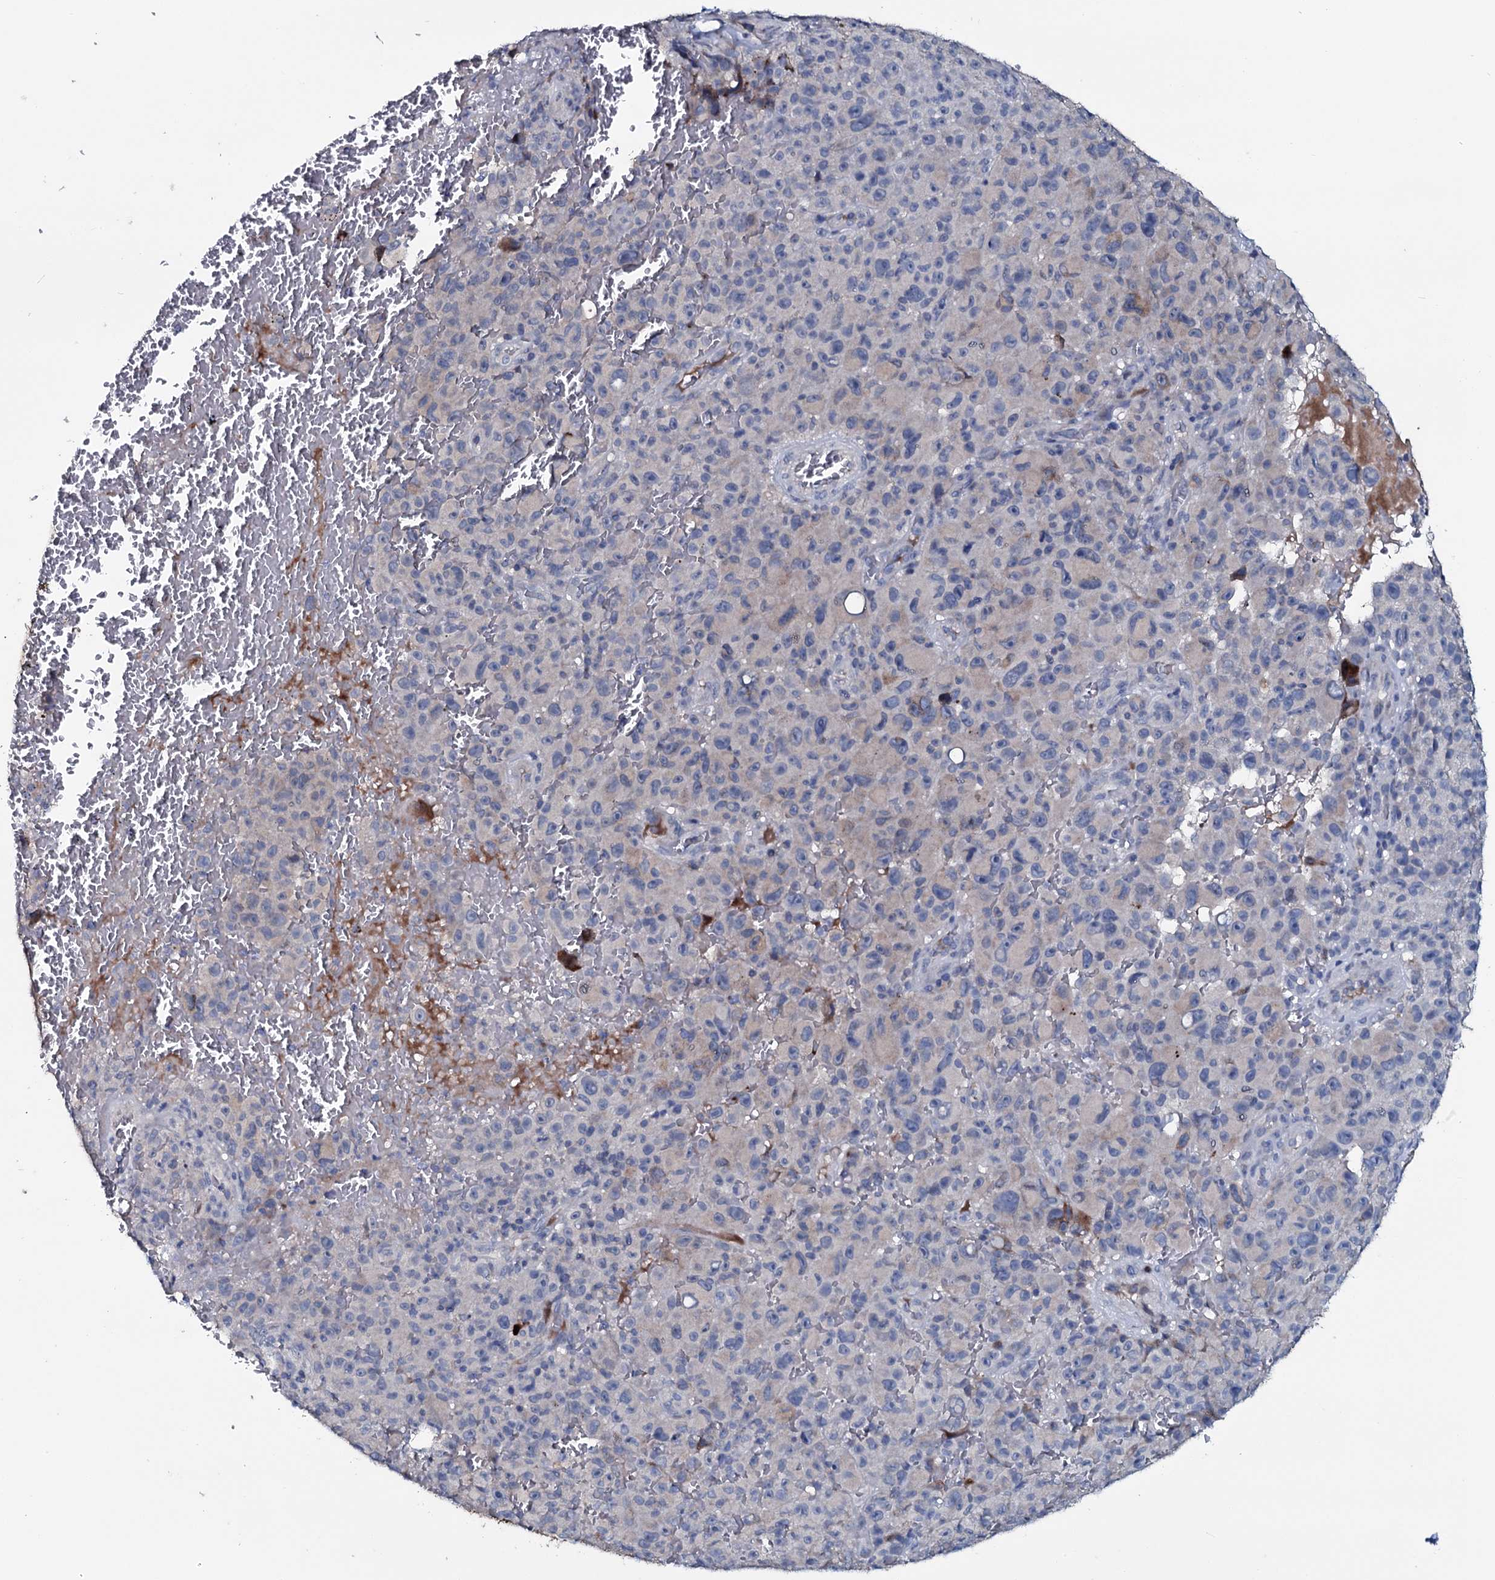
{"staining": {"intensity": "negative", "quantity": "none", "location": "none"}, "tissue": "melanoma", "cell_type": "Tumor cells", "image_type": "cancer", "snomed": [{"axis": "morphology", "description": "Malignant melanoma, NOS"}, {"axis": "topography", "description": "Skin"}], "caption": "A high-resolution photomicrograph shows immunohistochemistry (IHC) staining of melanoma, which reveals no significant staining in tumor cells.", "gene": "IL12B", "patient": {"sex": "female", "age": 82}}